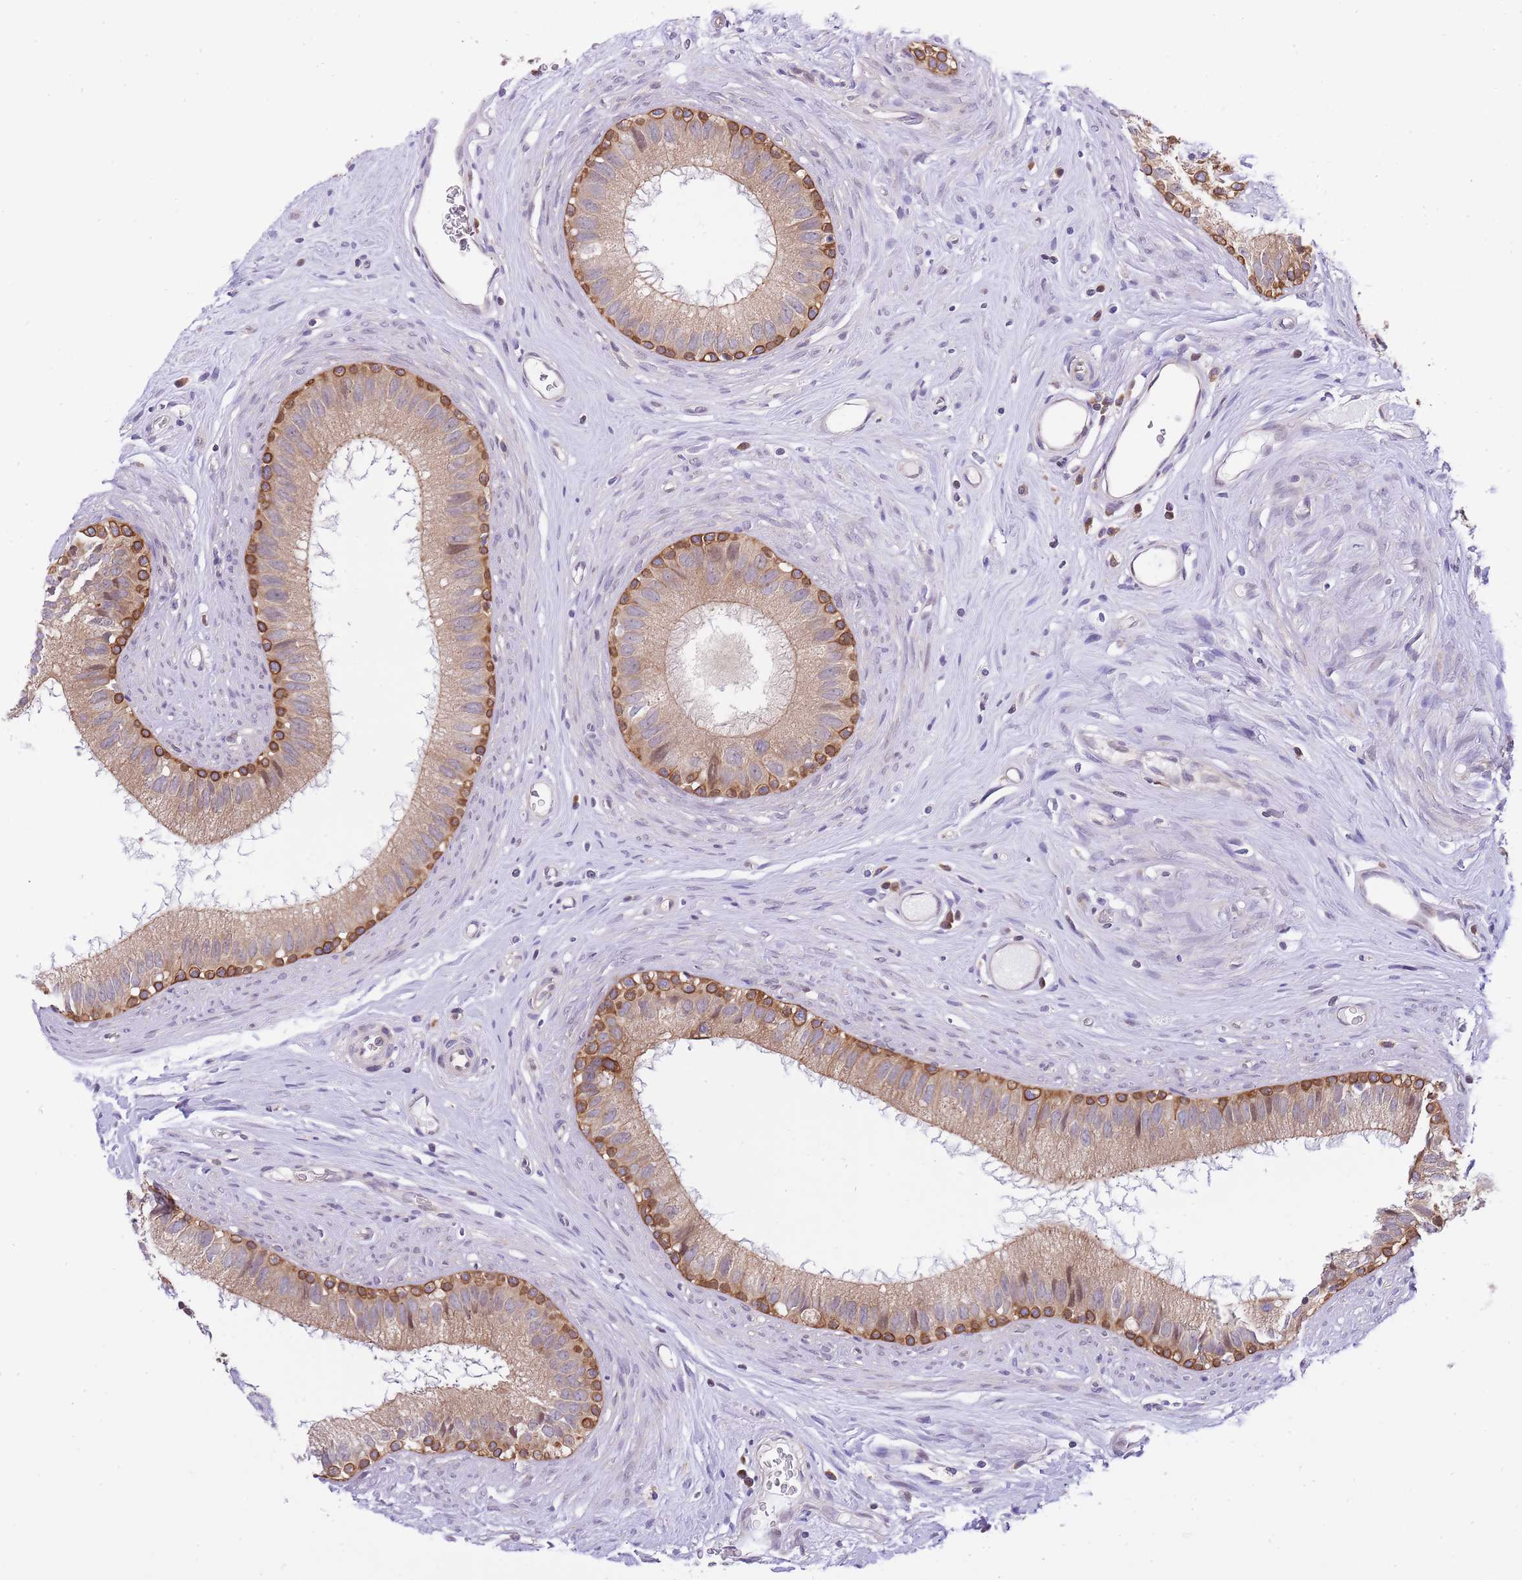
{"staining": {"intensity": "moderate", "quantity": ">75%", "location": "cytoplasmic/membranous"}, "tissue": "epididymis", "cell_type": "Glandular cells", "image_type": "normal", "snomed": [{"axis": "morphology", "description": "Normal tissue, NOS"}, {"axis": "topography", "description": "Epididymis"}], "caption": "Benign epididymis shows moderate cytoplasmic/membranous positivity in approximately >75% of glandular cells, visualized by immunohistochemistry.", "gene": "EIF2B2", "patient": {"sex": "male", "age": 80}}